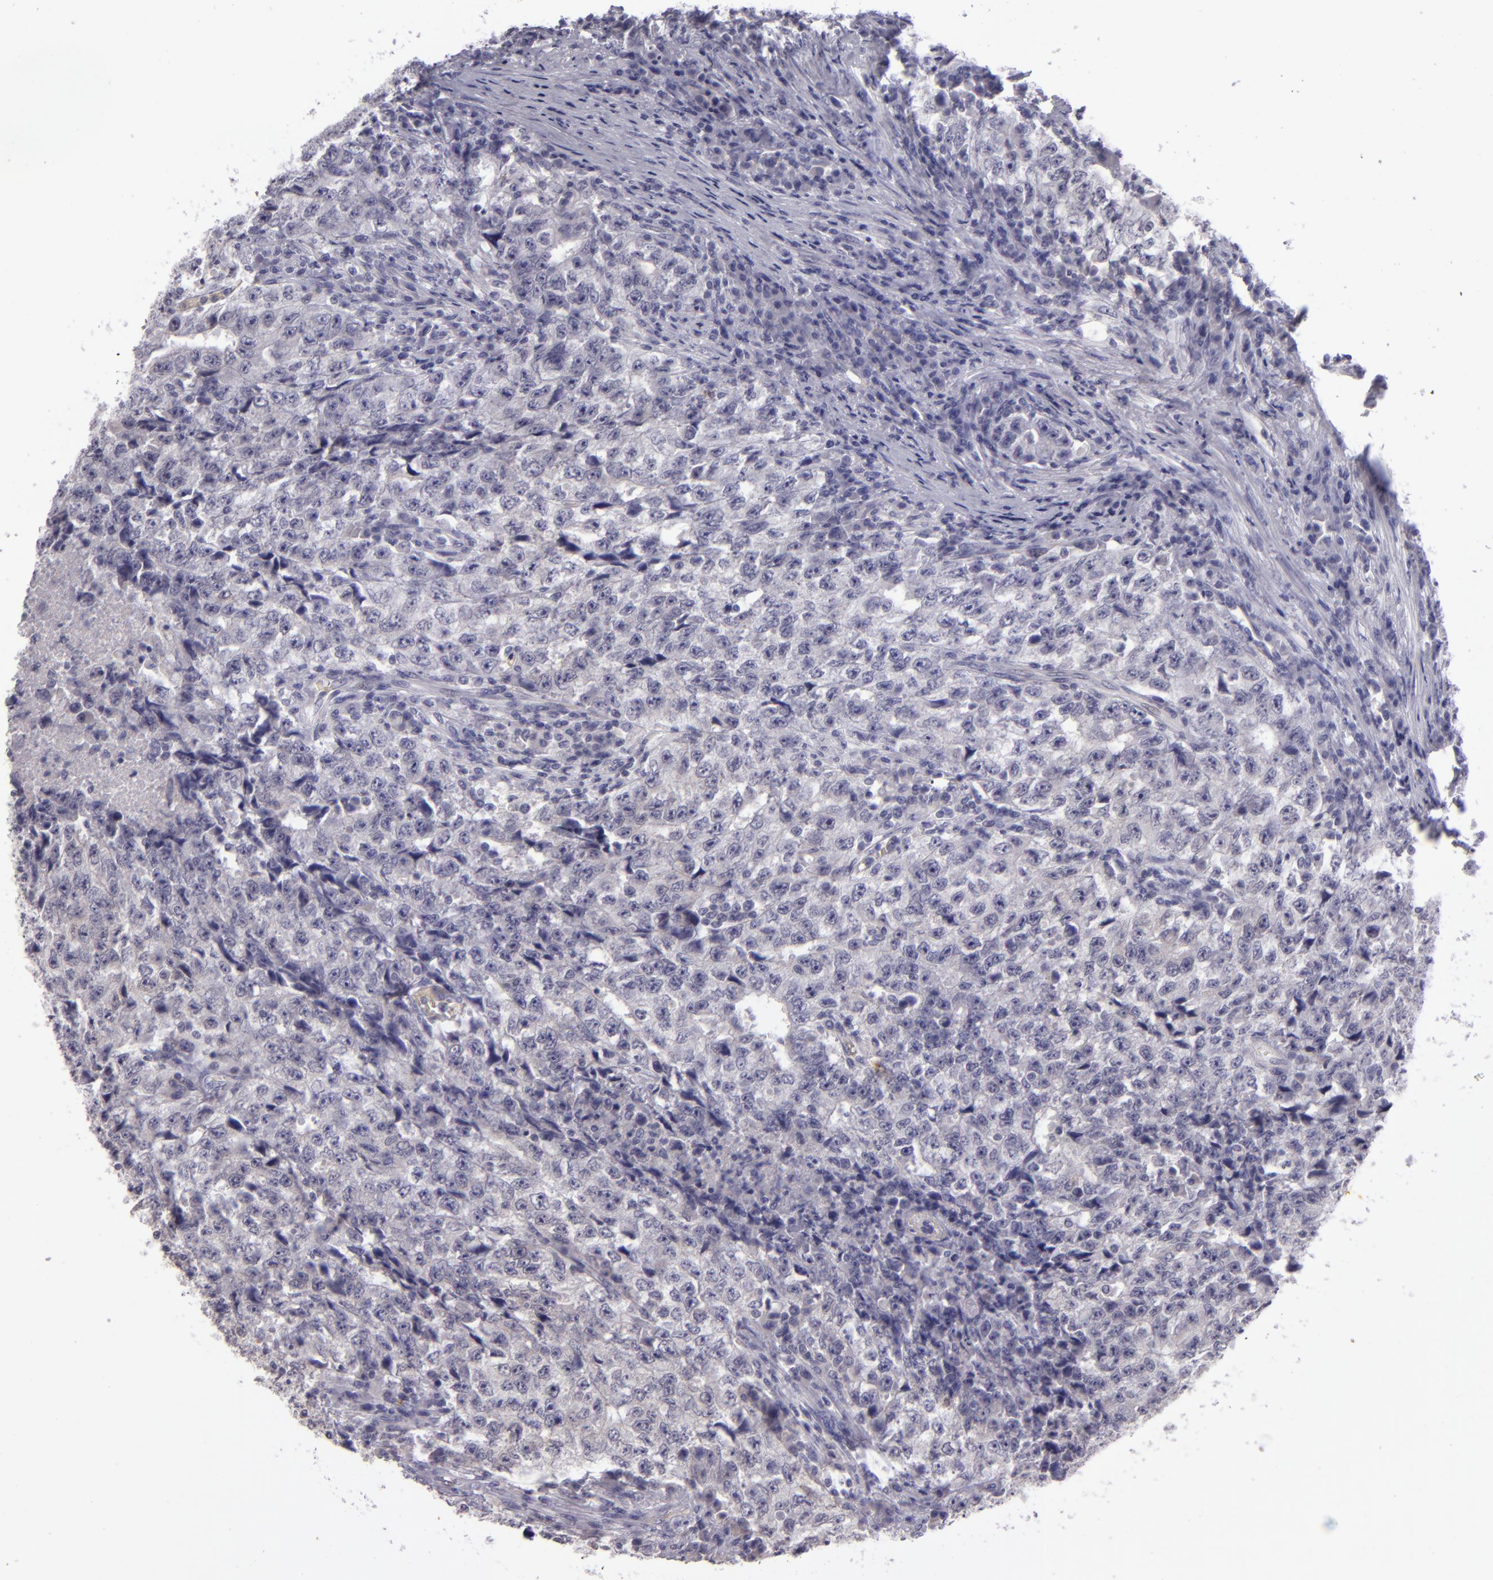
{"staining": {"intensity": "negative", "quantity": "none", "location": "none"}, "tissue": "testis cancer", "cell_type": "Tumor cells", "image_type": "cancer", "snomed": [{"axis": "morphology", "description": "Necrosis, NOS"}, {"axis": "morphology", "description": "Carcinoma, Embryonal, NOS"}, {"axis": "topography", "description": "Testis"}], "caption": "This is a photomicrograph of immunohistochemistry staining of testis cancer, which shows no staining in tumor cells.", "gene": "SNCB", "patient": {"sex": "male", "age": 19}}